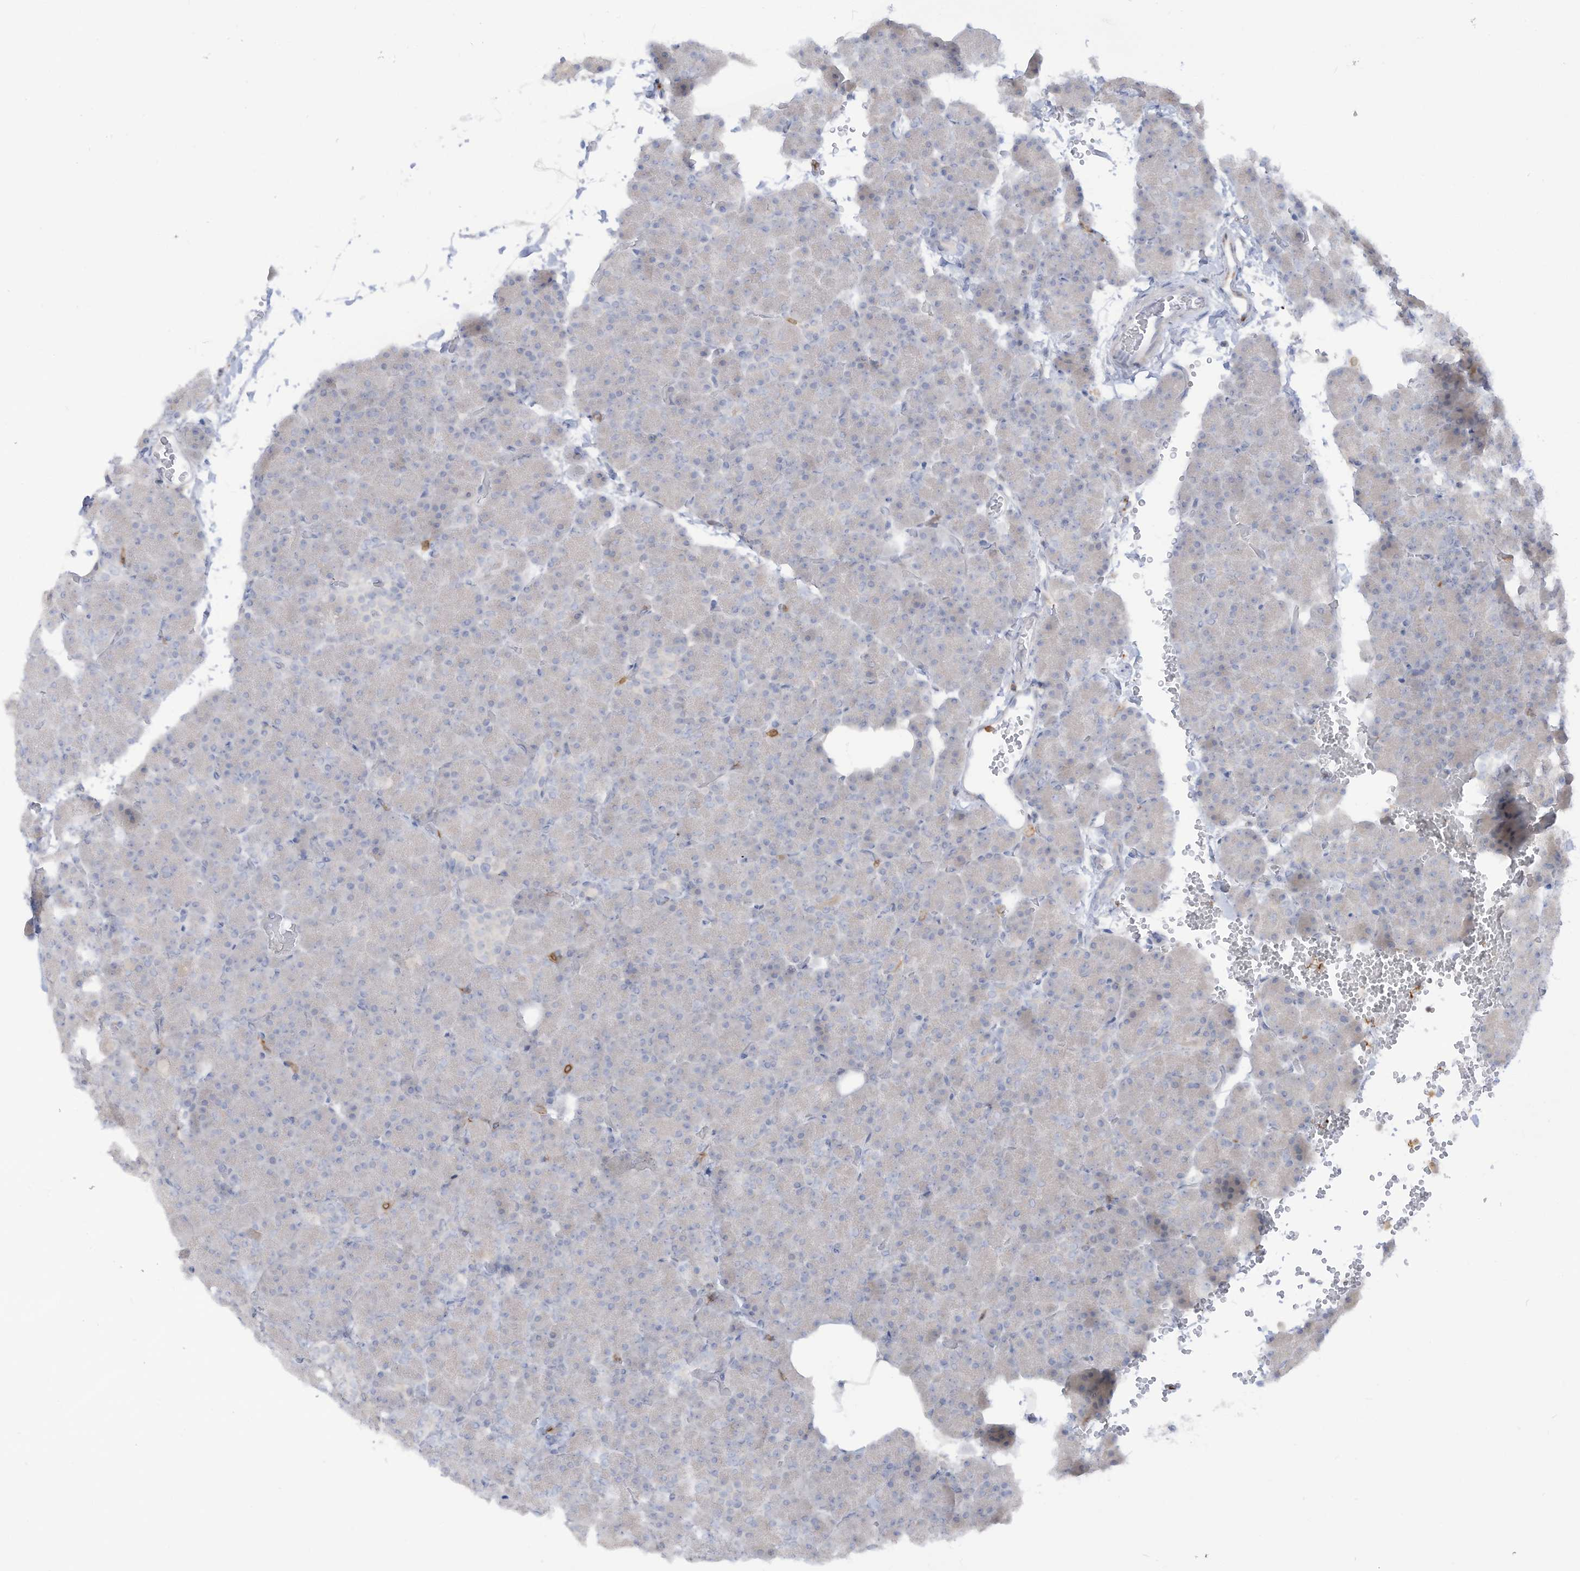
{"staining": {"intensity": "negative", "quantity": "none", "location": "none"}, "tissue": "pancreas", "cell_type": "Exocrine glandular cells", "image_type": "normal", "snomed": [{"axis": "morphology", "description": "Normal tissue, NOS"}, {"axis": "morphology", "description": "Carcinoid, malignant, NOS"}, {"axis": "topography", "description": "Pancreas"}], "caption": "An immunohistochemistry (IHC) histopathology image of unremarkable pancreas is shown. There is no staining in exocrine glandular cells of pancreas.", "gene": "NOTO", "patient": {"sex": "female", "age": 35}}